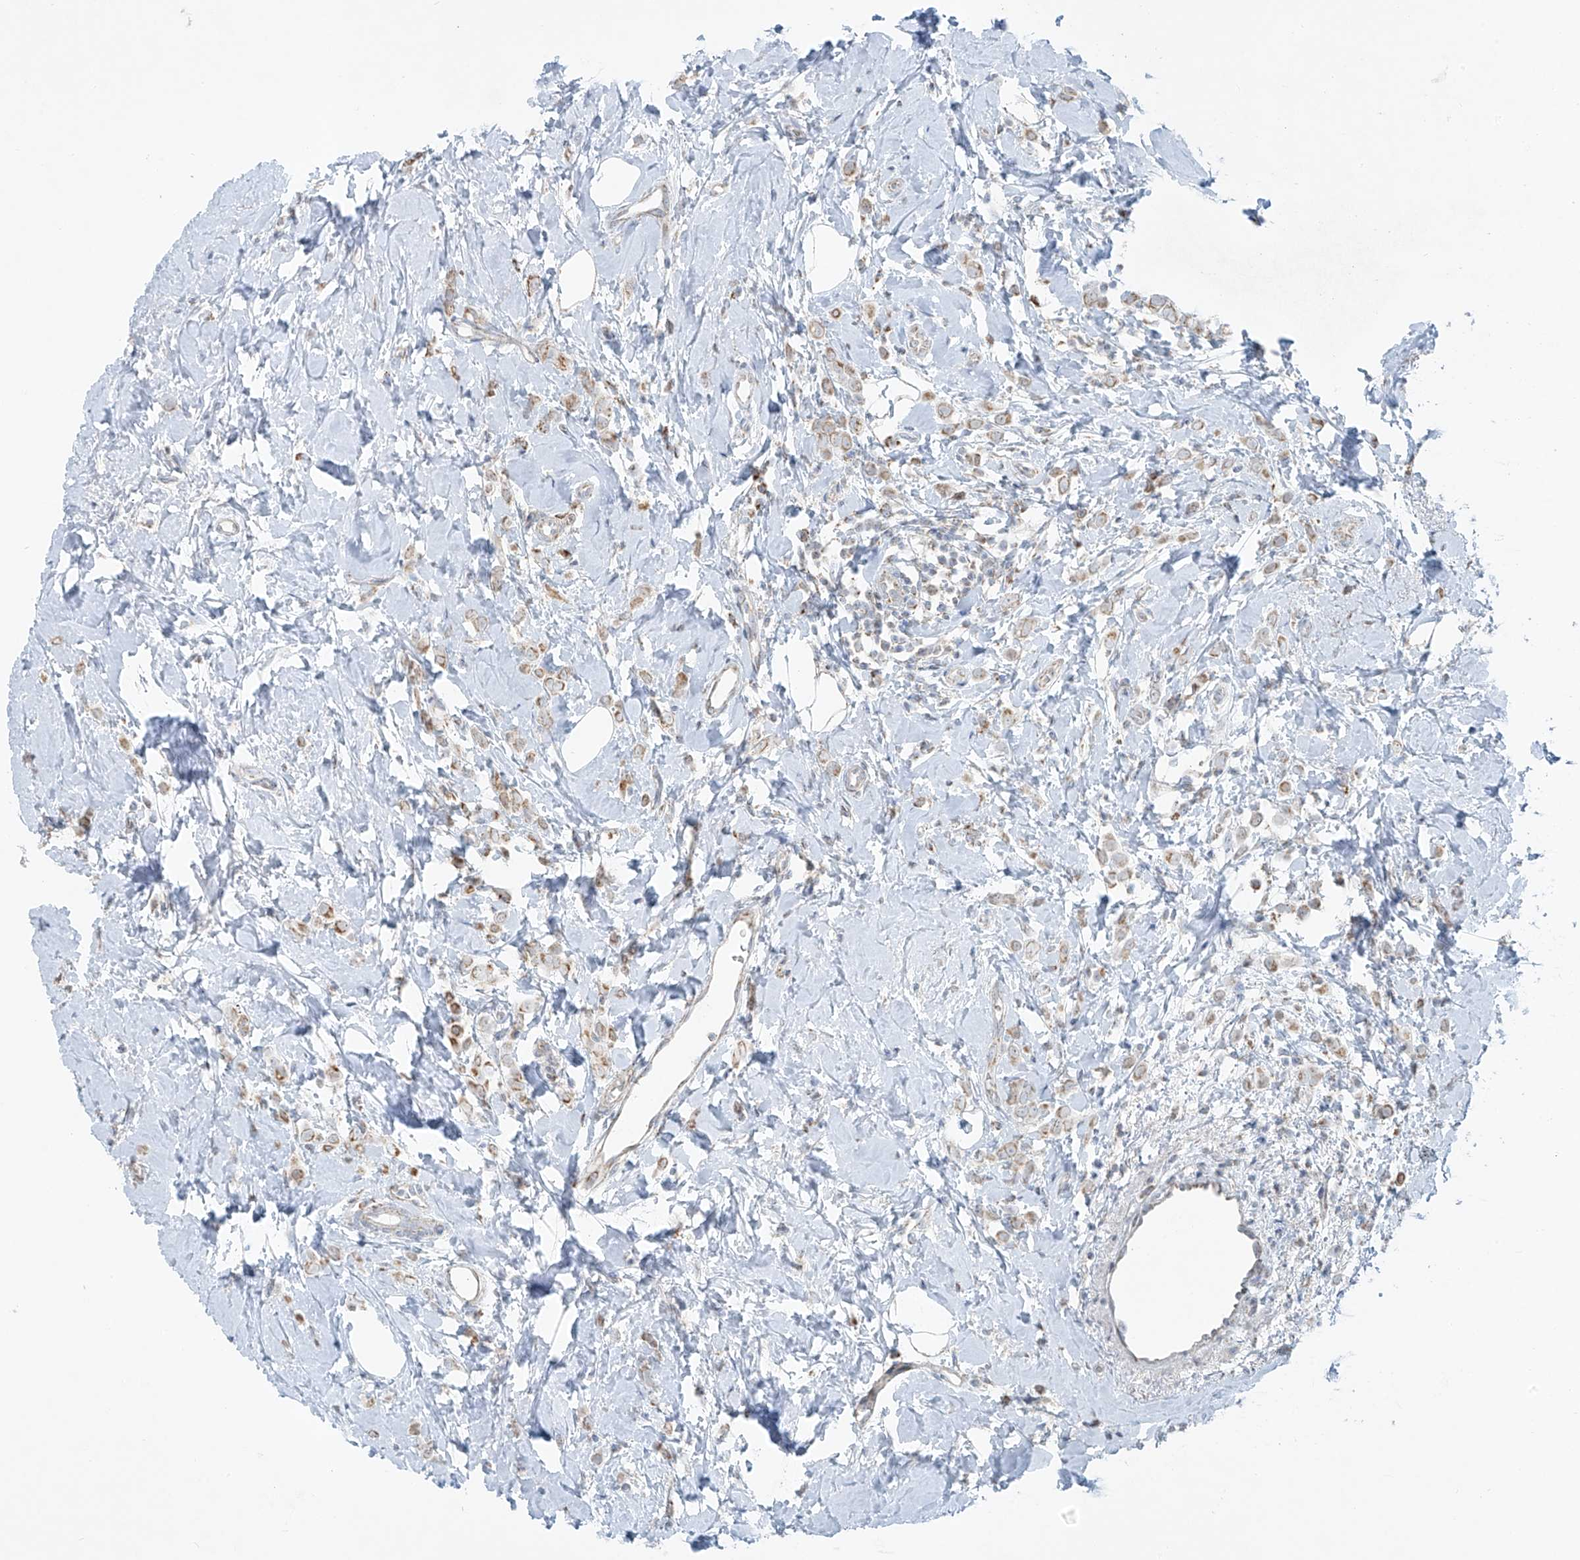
{"staining": {"intensity": "weak", "quantity": "25%-75%", "location": "cytoplasmic/membranous"}, "tissue": "breast cancer", "cell_type": "Tumor cells", "image_type": "cancer", "snomed": [{"axis": "morphology", "description": "Lobular carcinoma"}, {"axis": "topography", "description": "Breast"}], "caption": "A brown stain labels weak cytoplasmic/membranous positivity of a protein in breast lobular carcinoma tumor cells.", "gene": "SMDT1", "patient": {"sex": "female", "age": 47}}